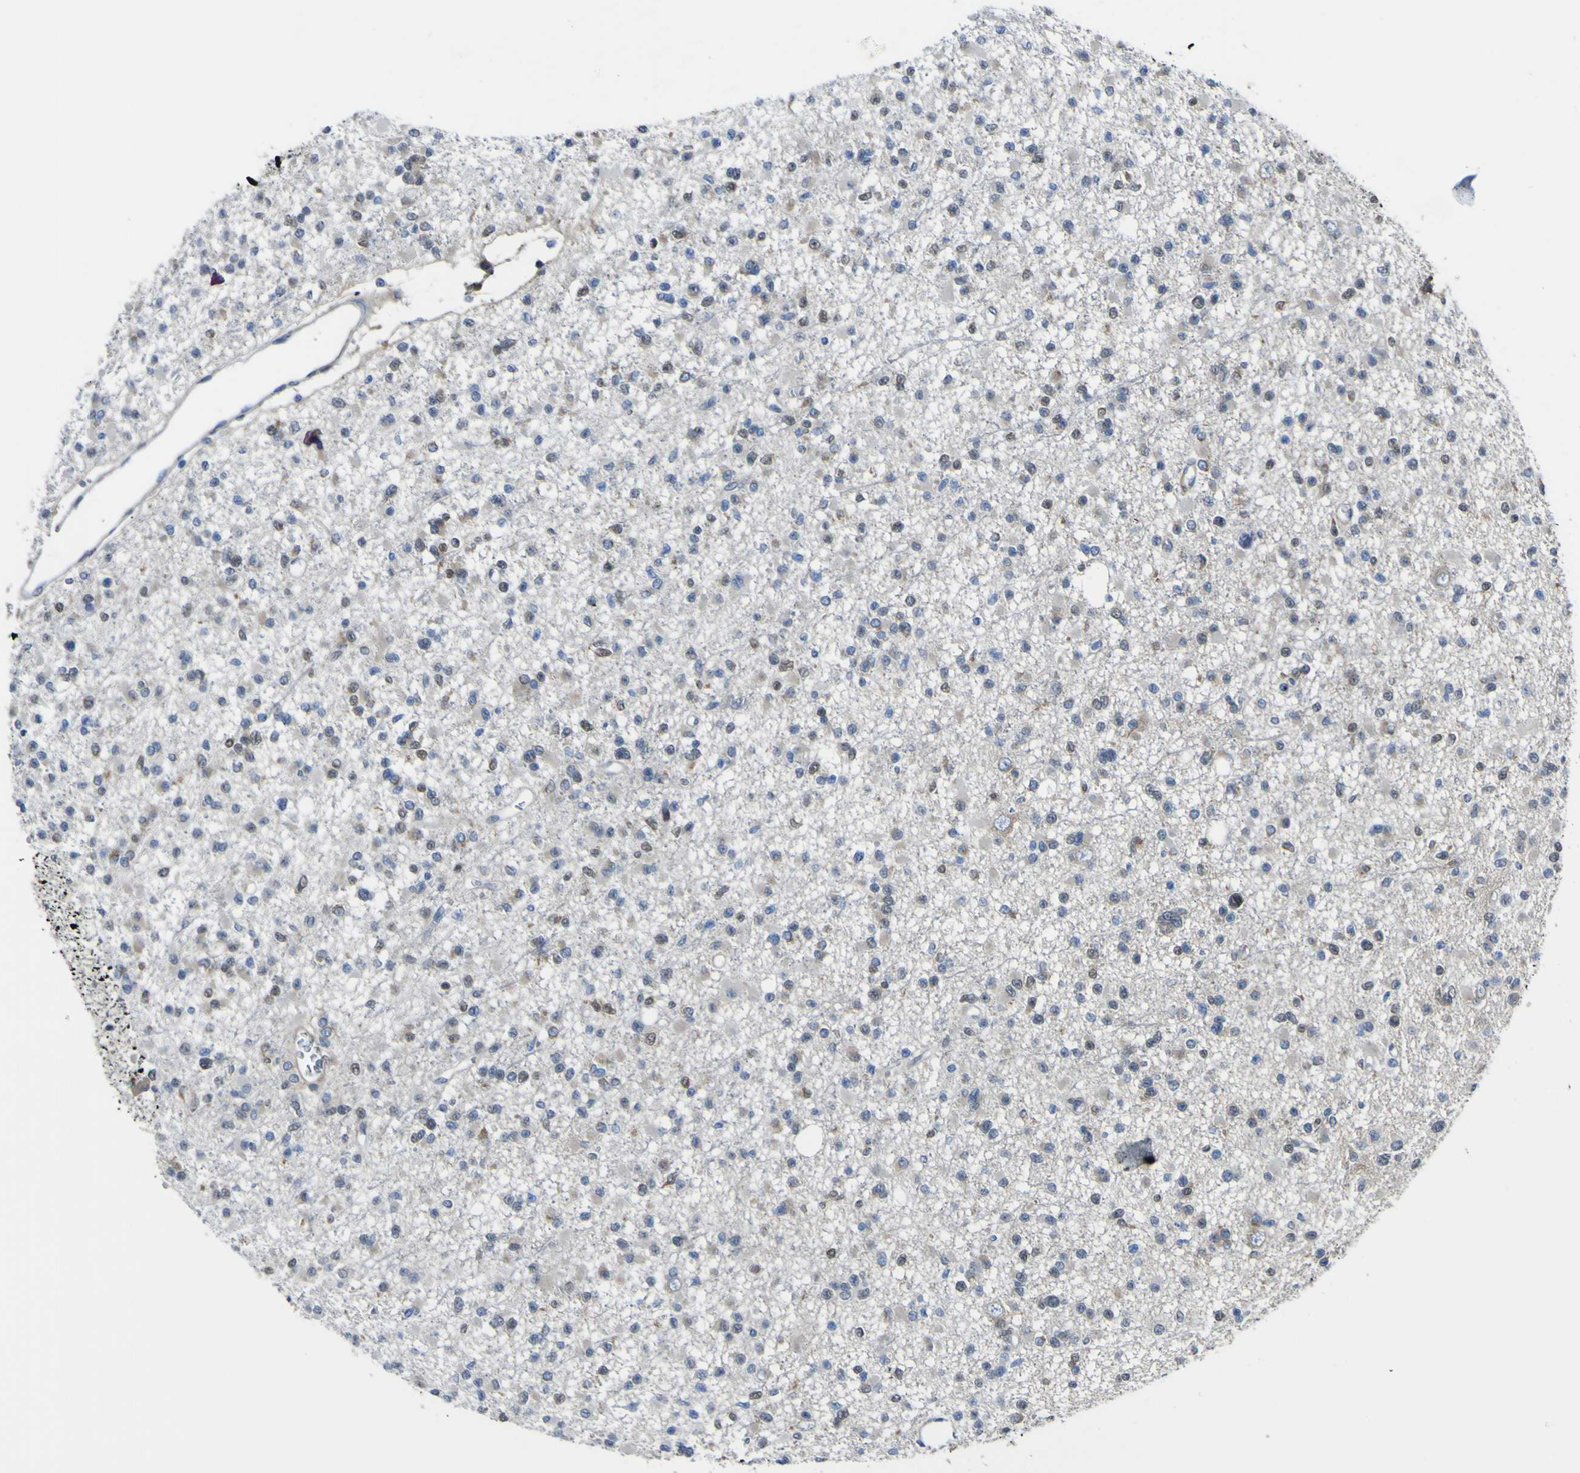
{"staining": {"intensity": "negative", "quantity": "none", "location": "none"}, "tissue": "glioma", "cell_type": "Tumor cells", "image_type": "cancer", "snomed": [{"axis": "morphology", "description": "Glioma, malignant, Low grade"}, {"axis": "topography", "description": "Brain"}], "caption": "The histopathology image demonstrates no staining of tumor cells in glioma. The staining was performed using DAB to visualize the protein expression in brown, while the nuclei were stained in blue with hematoxylin (Magnification: 20x).", "gene": "LRRN1", "patient": {"sex": "female", "age": 22}}